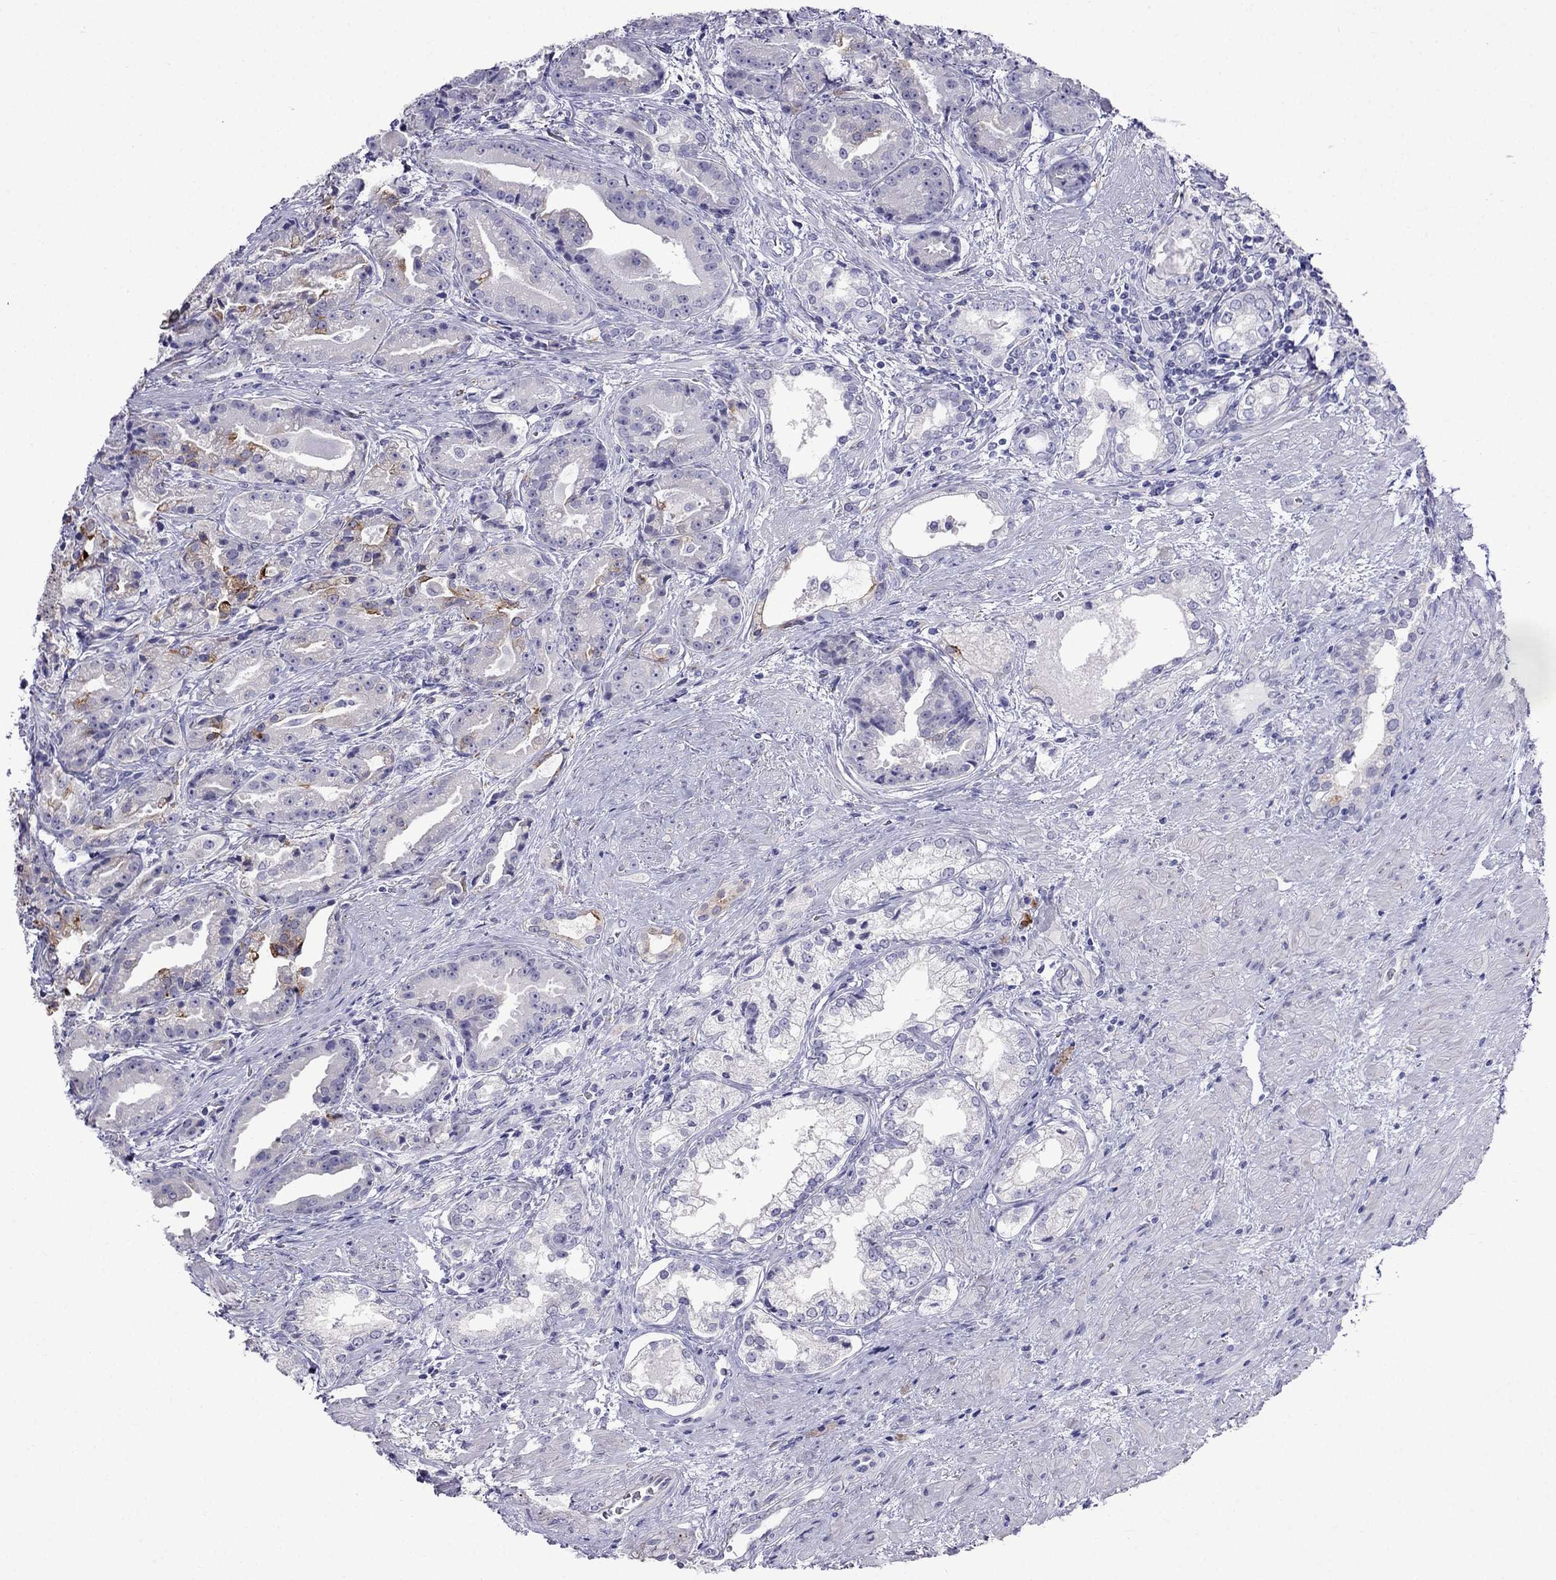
{"staining": {"intensity": "moderate", "quantity": "<25%", "location": "cytoplasmic/membranous"}, "tissue": "prostate cancer", "cell_type": "Tumor cells", "image_type": "cancer", "snomed": [{"axis": "morphology", "description": "Adenocarcinoma, NOS"}, {"axis": "morphology", "description": "Adenocarcinoma, High grade"}, {"axis": "topography", "description": "Prostate"}], "caption": "The image exhibits immunohistochemical staining of high-grade adenocarcinoma (prostate). There is moderate cytoplasmic/membranous positivity is appreciated in approximately <25% of tumor cells. The staining was performed using DAB (3,3'-diaminobenzidine), with brown indicating positive protein expression. Nuclei are stained blue with hematoxylin.", "gene": "MGP", "patient": {"sex": "male", "age": 64}}